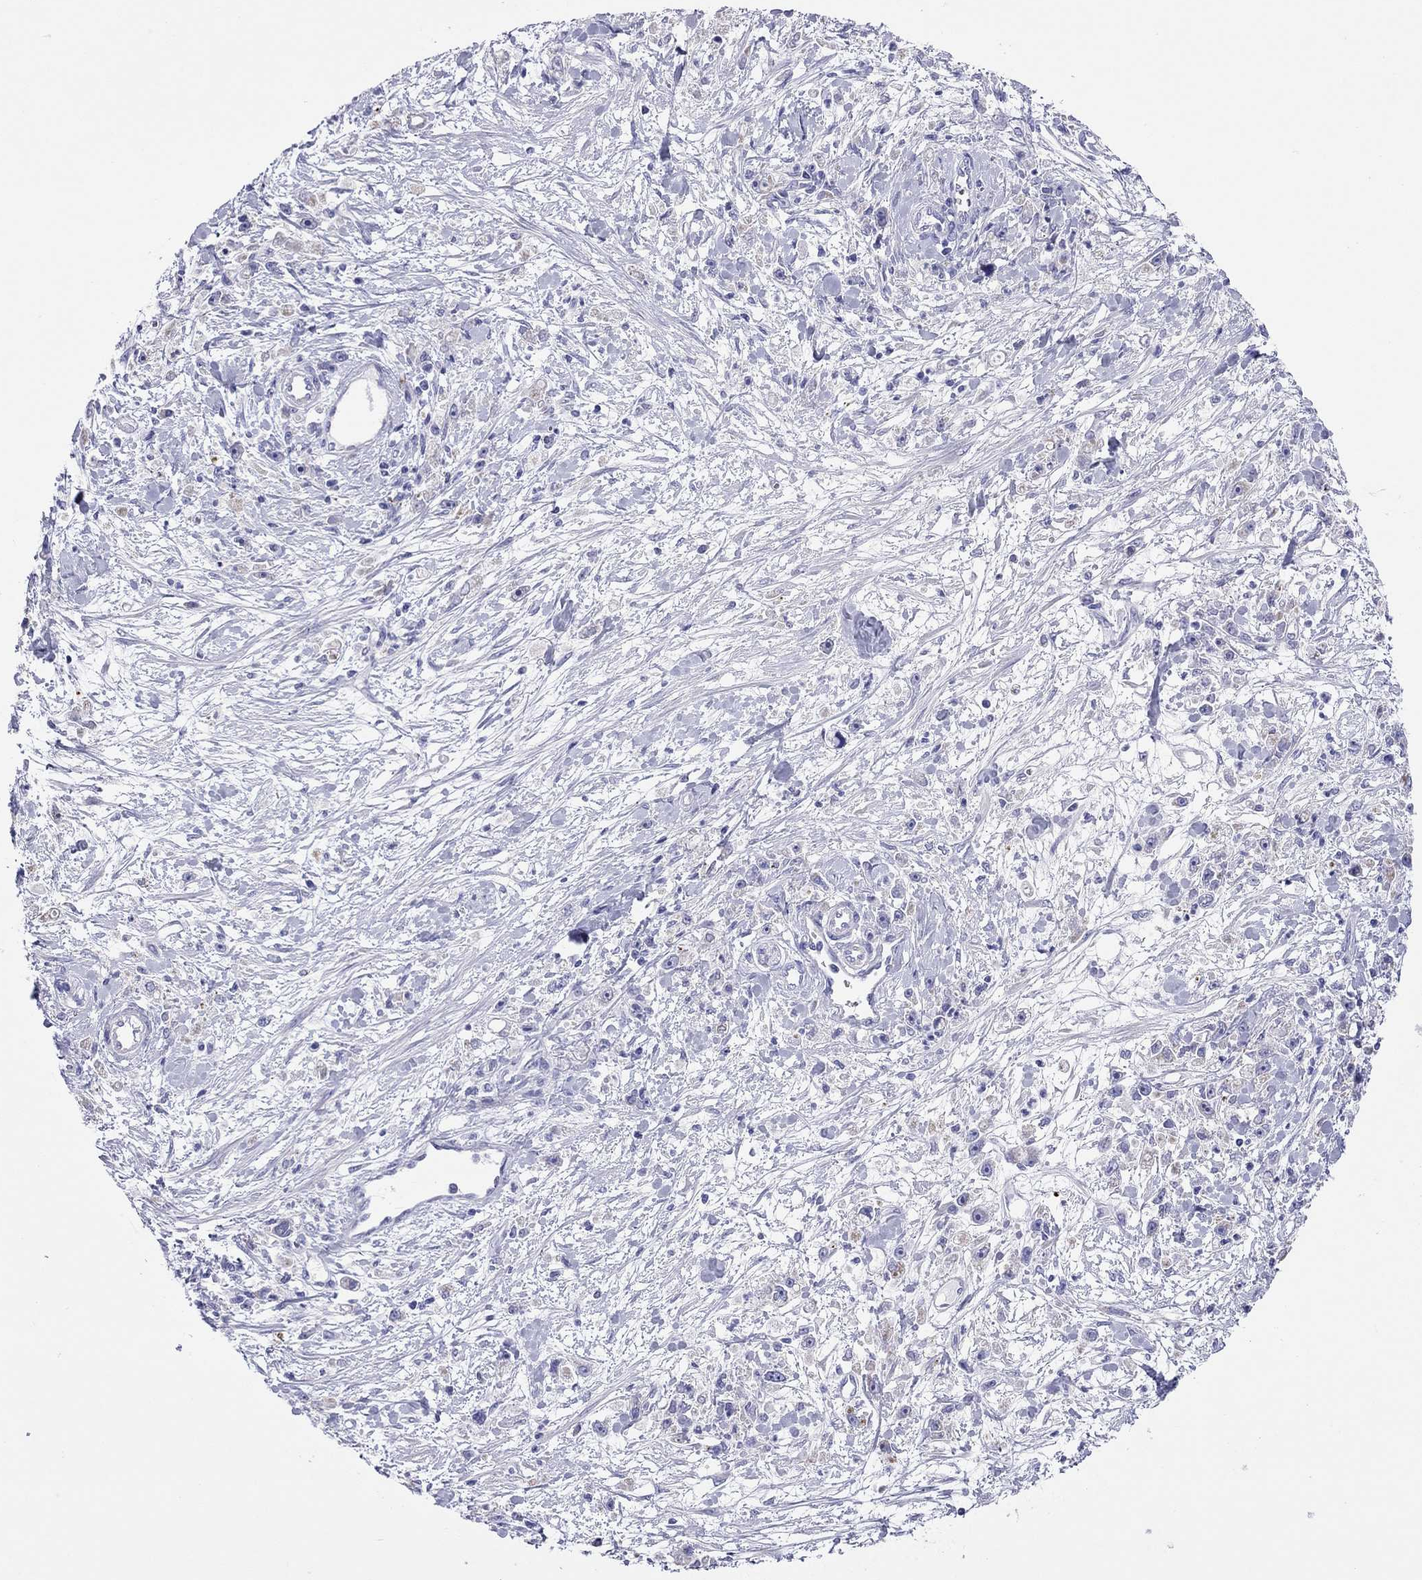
{"staining": {"intensity": "negative", "quantity": "none", "location": "none"}, "tissue": "stomach cancer", "cell_type": "Tumor cells", "image_type": "cancer", "snomed": [{"axis": "morphology", "description": "Adenocarcinoma, NOS"}, {"axis": "topography", "description": "Stomach"}], "caption": "Immunohistochemistry image of neoplastic tissue: human stomach adenocarcinoma stained with DAB displays no significant protein staining in tumor cells.", "gene": "COL9A1", "patient": {"sex": "female", "age": 59}}